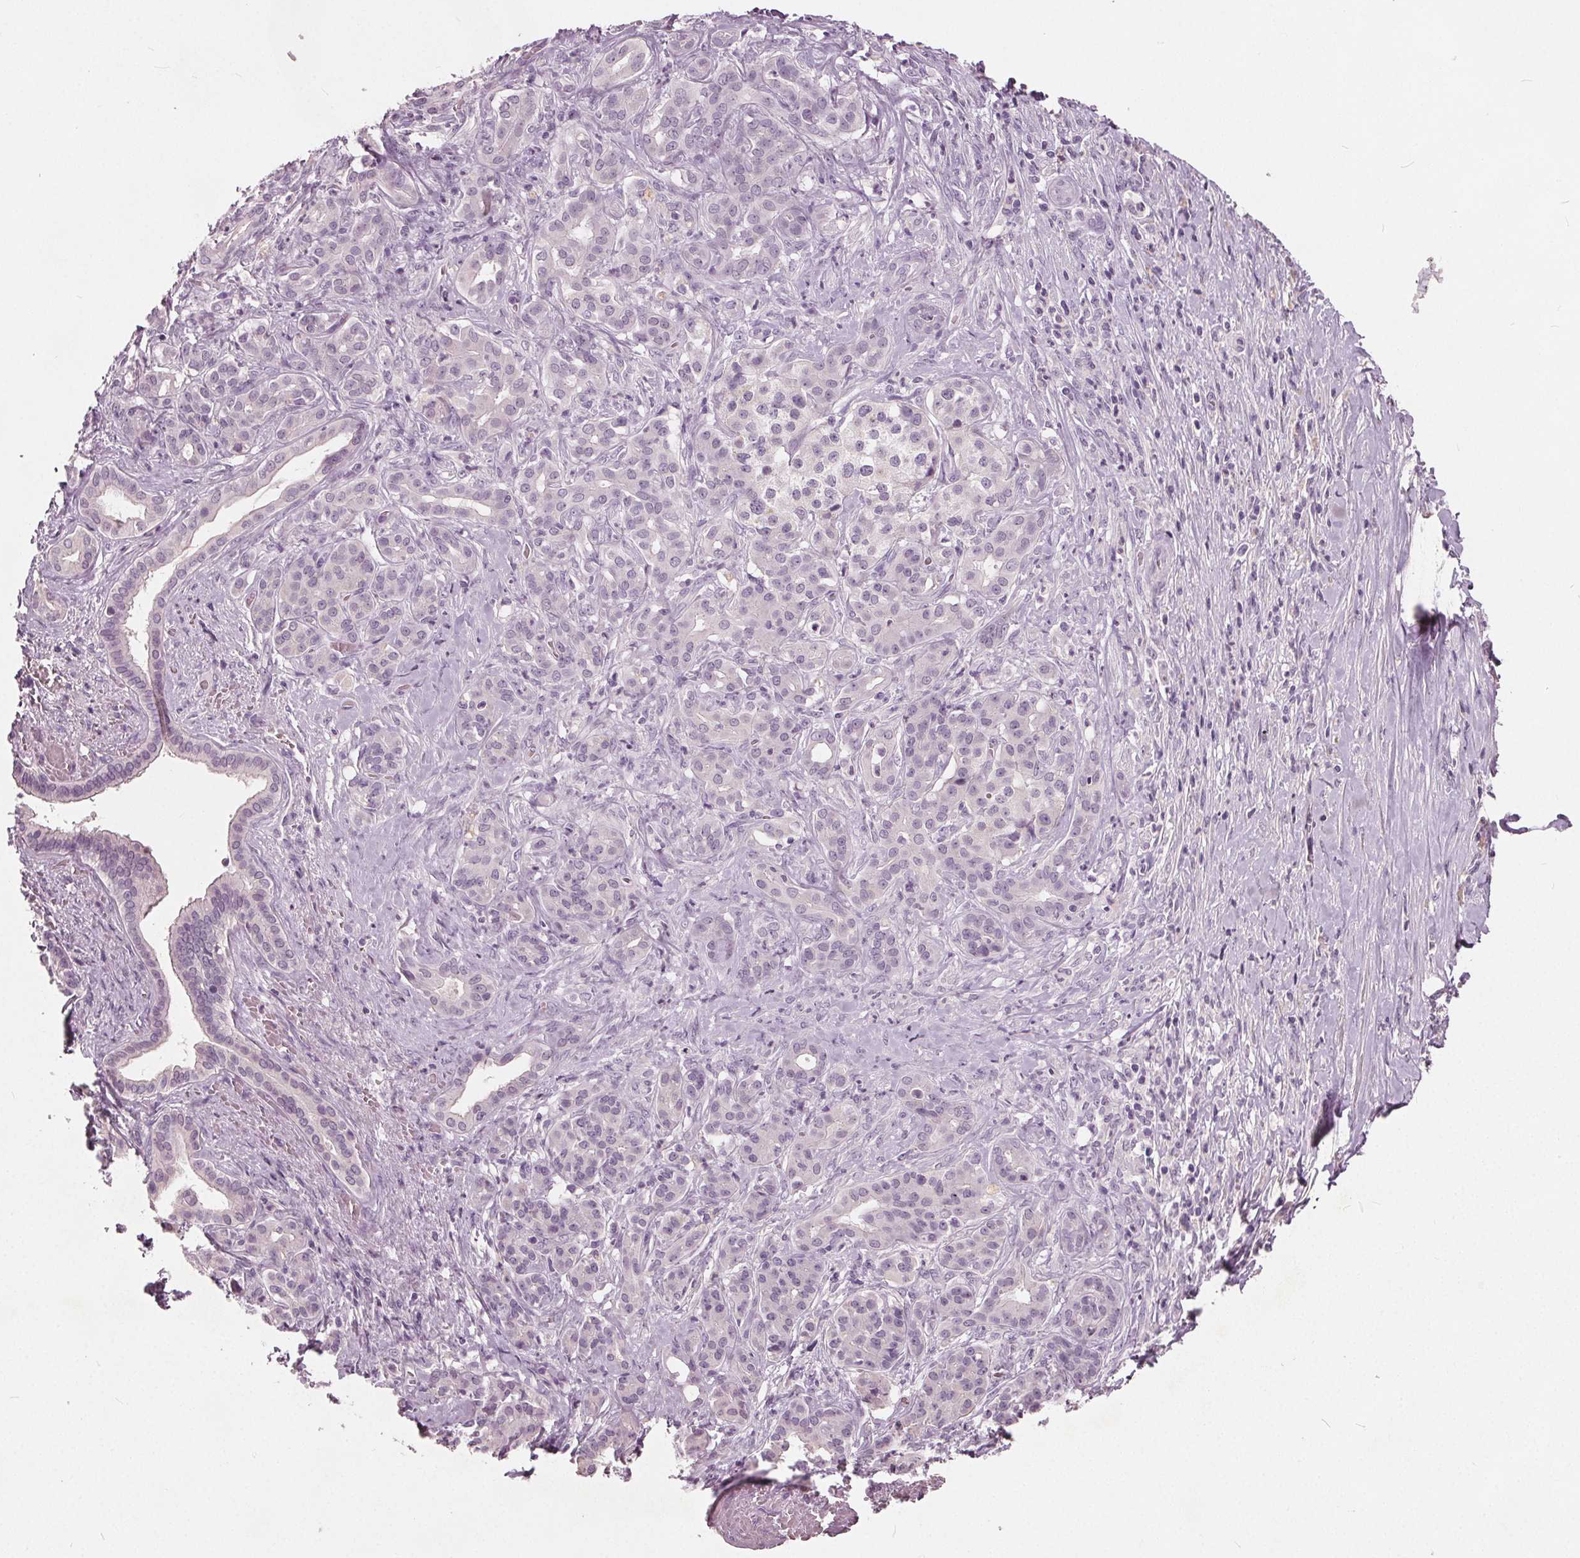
{"staining": {"intensity": "negative", "quantity": "none", "location": "none"}, "tissue": "pancreatic cancer", "cell_type": "Tumor cells", "image_type": "cancer", "snomed": [{"axis": "morphology", "description": "Normal tissue, NOS"}, {"axis": "morphology", "description": "Inflammation, NOS"}, {"axis": "morphology", "description": "Adenocarcinoma, NOS"}, {"axis": "topography", "description": "Pancreas"}], "caption": "This is an IHC histopathology image of human pancreatic adenocarcinoma. There is no staining in tumor cells.", "gene": "TKFC", "patient": {"sex": "male", "age": 57}}